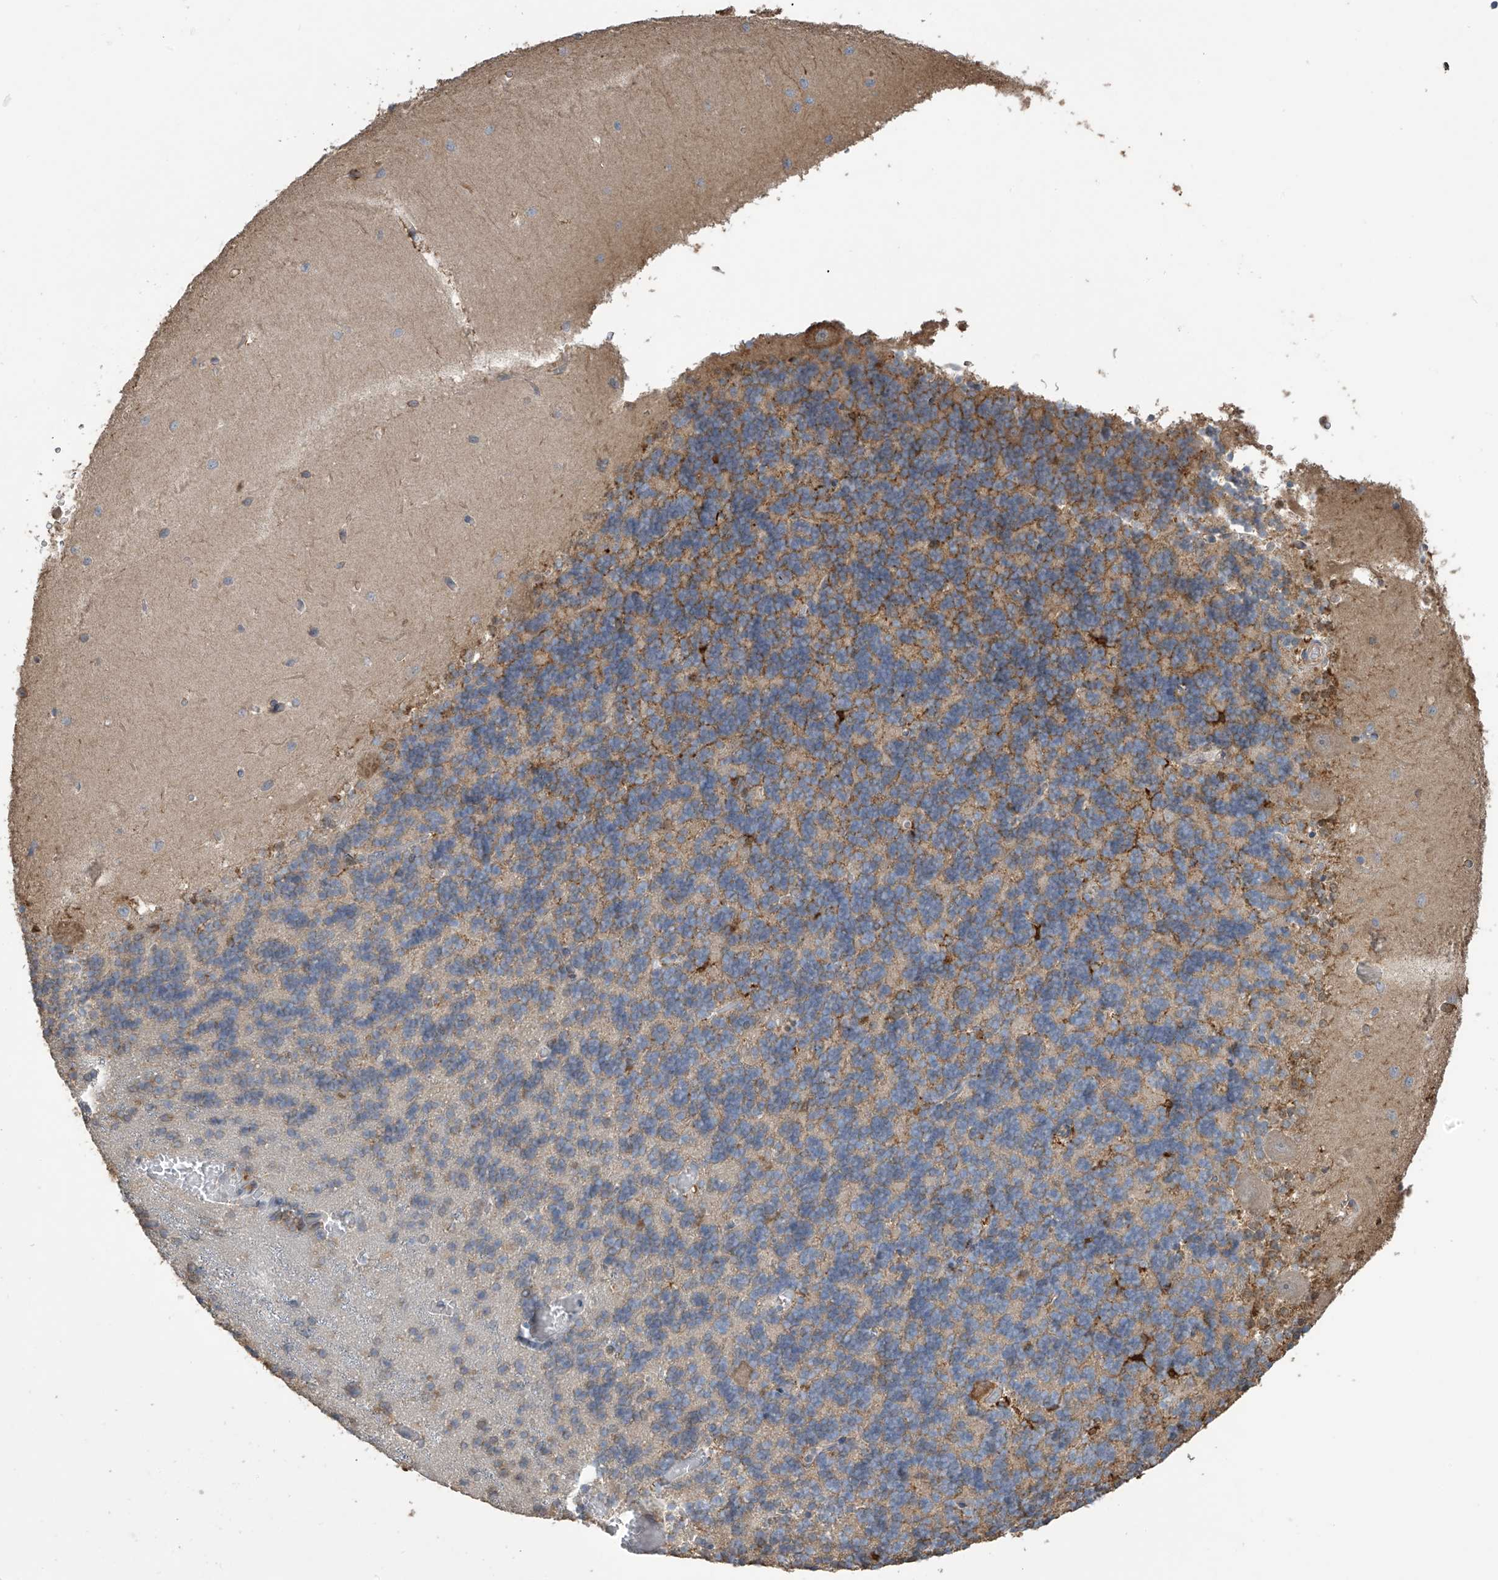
{"staining": {"intensity": "moderate", "quantity": "<25%", "location": "cytoplasmic/membranous"}, "tissue": "cerebellum", "cell_type": "Cells in granular layer", "image_type": "normal", "snomed": [{"axis": "morphology", "description": "Normal tissue, NOS"}, {"axis": "topography", "description": "Cerebellum"}], "caption": "A high-resolution histopathology image shows immunohistochemistry staining of unremarkable cerebellum, which displays moderate cytoplasmic/membranous staining in approximately <25% of cells in granular layer.", "gene": "SLFN14", "patient": {"sex": "male", "age": 37}}